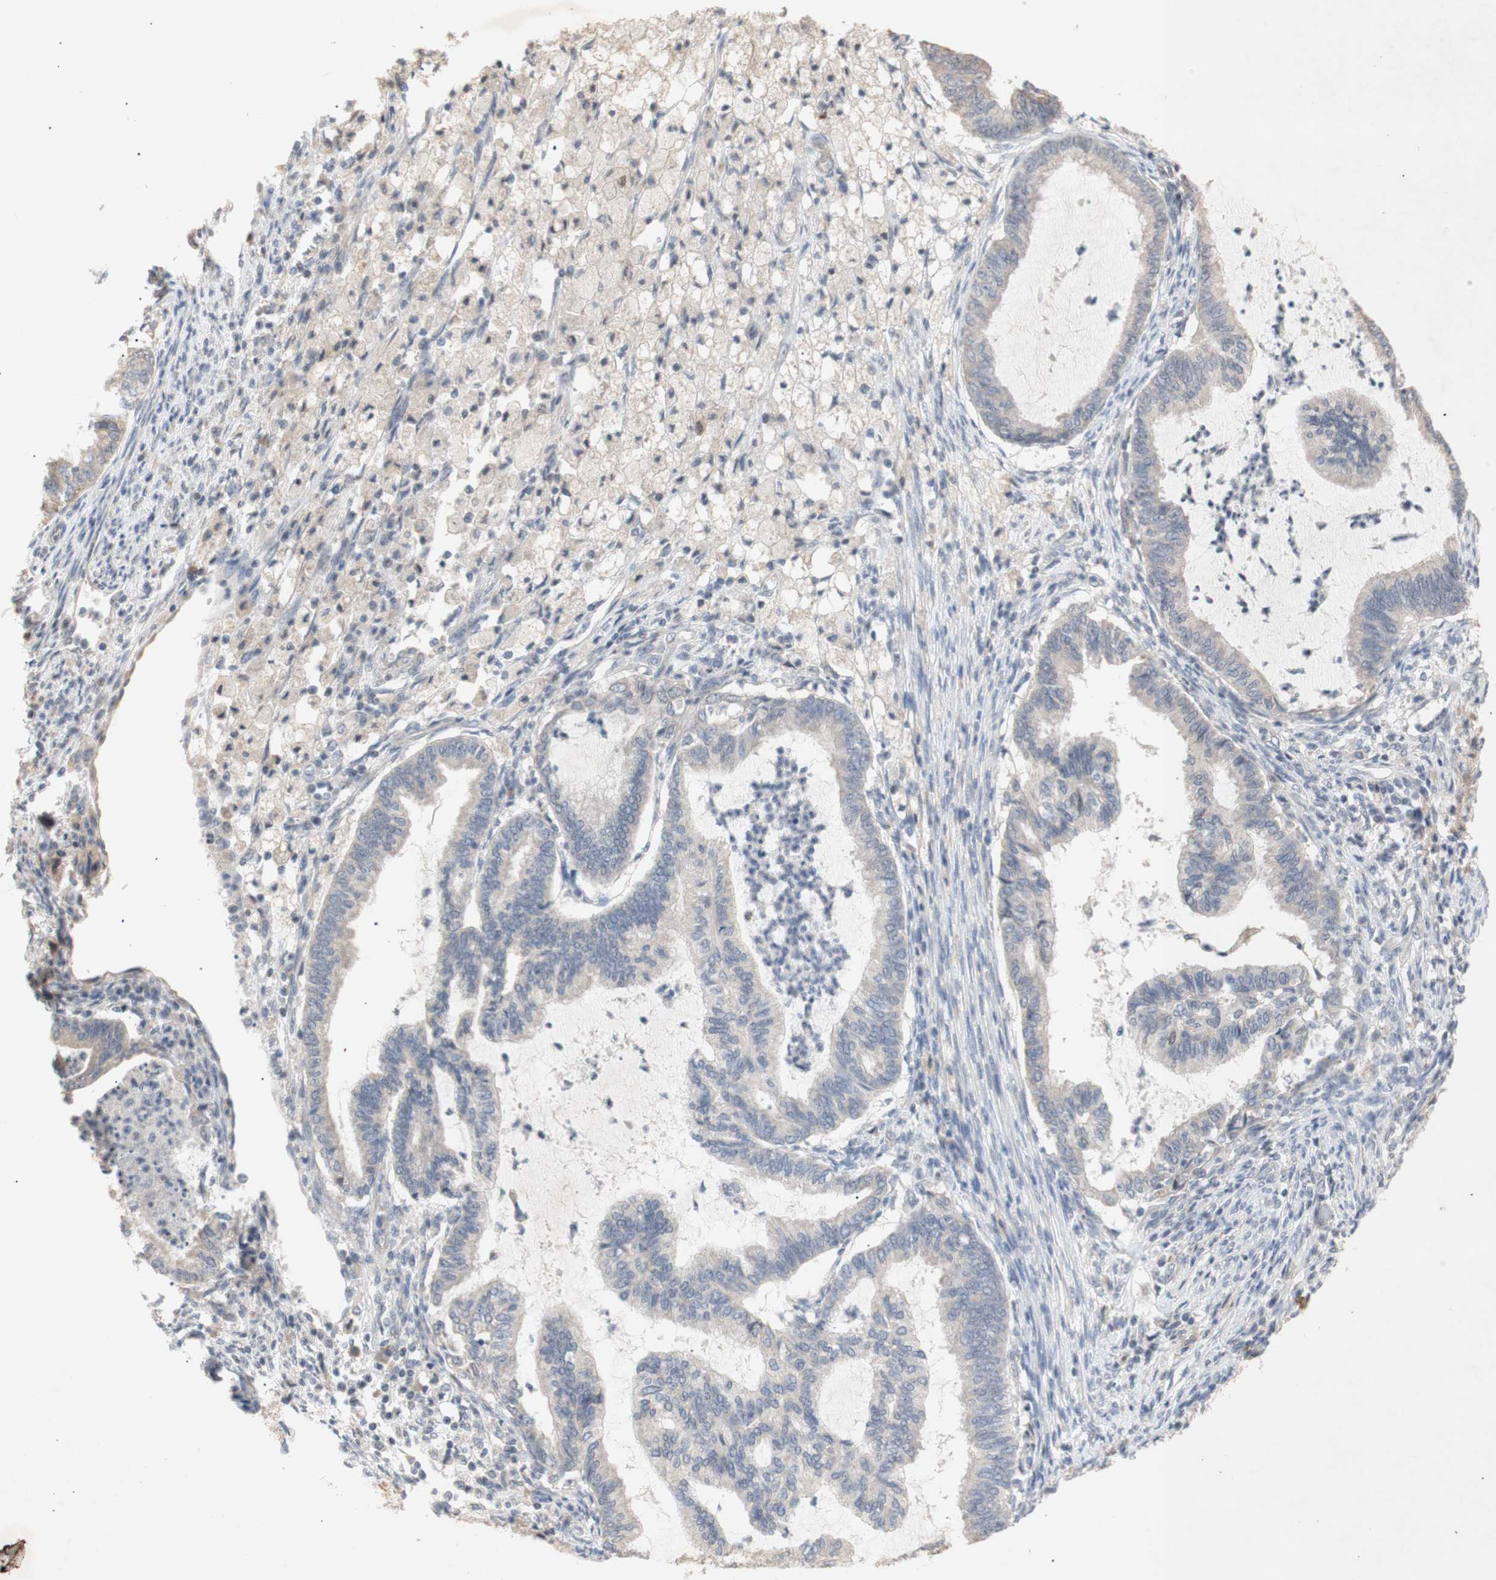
{"staining": {"intensity": "weak", "quantity": "25%-75%", "location": "cytoplasmic/membranous"}, "tissue": "cervical cancer", "cell_type": "Tumor cells", "image_type": "cancer", "snomed": [{"axis": "morphology", "description": "Normal tissue, NOS"}, {"axis": "morphology", "description": "Adenocarcinoma, NOS"}, {"axis": "topography", "description": "Cervix"}, {"axis": "topography", "description": "Endometrium"}], "caption": "A brown stain shows weak cytoplasmic/membranous expression of a protein in human cervical cancer (adenocarcinoma) tumor cells.", "gene": "FOSB", "patient": {"sex": "female", "age": 86}}